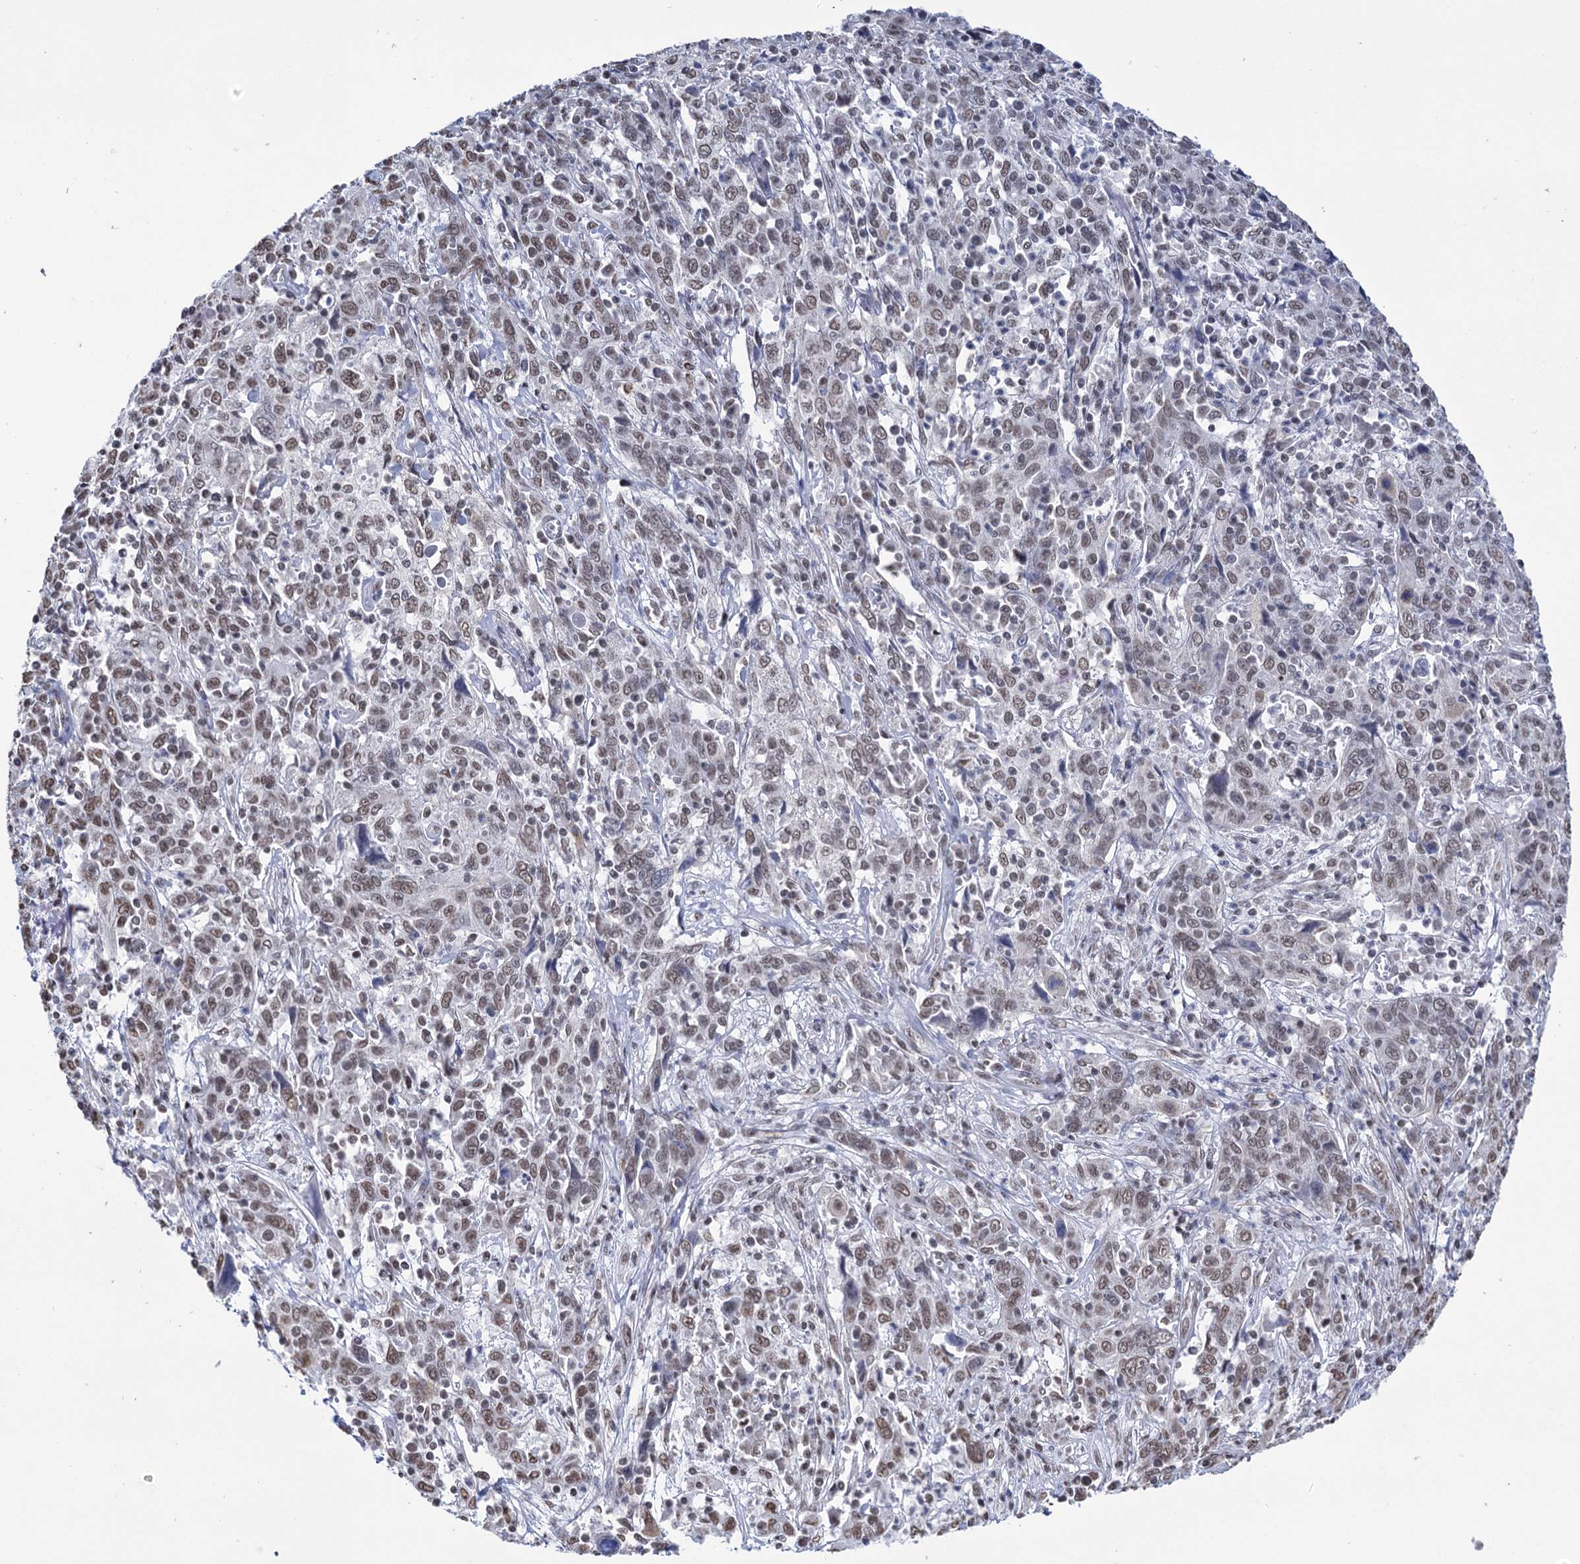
{"staining": {"intensity": "weak", "quantity": "25%-75%", "location": "nuclear"}, "tissue": "cervical cancer", "cell_type": "Tumor cells", "image_type": "cancer", "snomed": [{"axis": "morphology", "description": "Squamous cell carcinoma, NOS"}, {"axis": "topography", "description": "Cervix"}], "caption": "Immunohistochemistry histopathology image of cervical cancer (squamous cell carcinoma) stained for a protein (brown), which displays low levels of weak nuclear expression in about 25%-75% of tumor cells.", "gene": "ABHD10", "patient": {"sex": "female", "age": 46}}